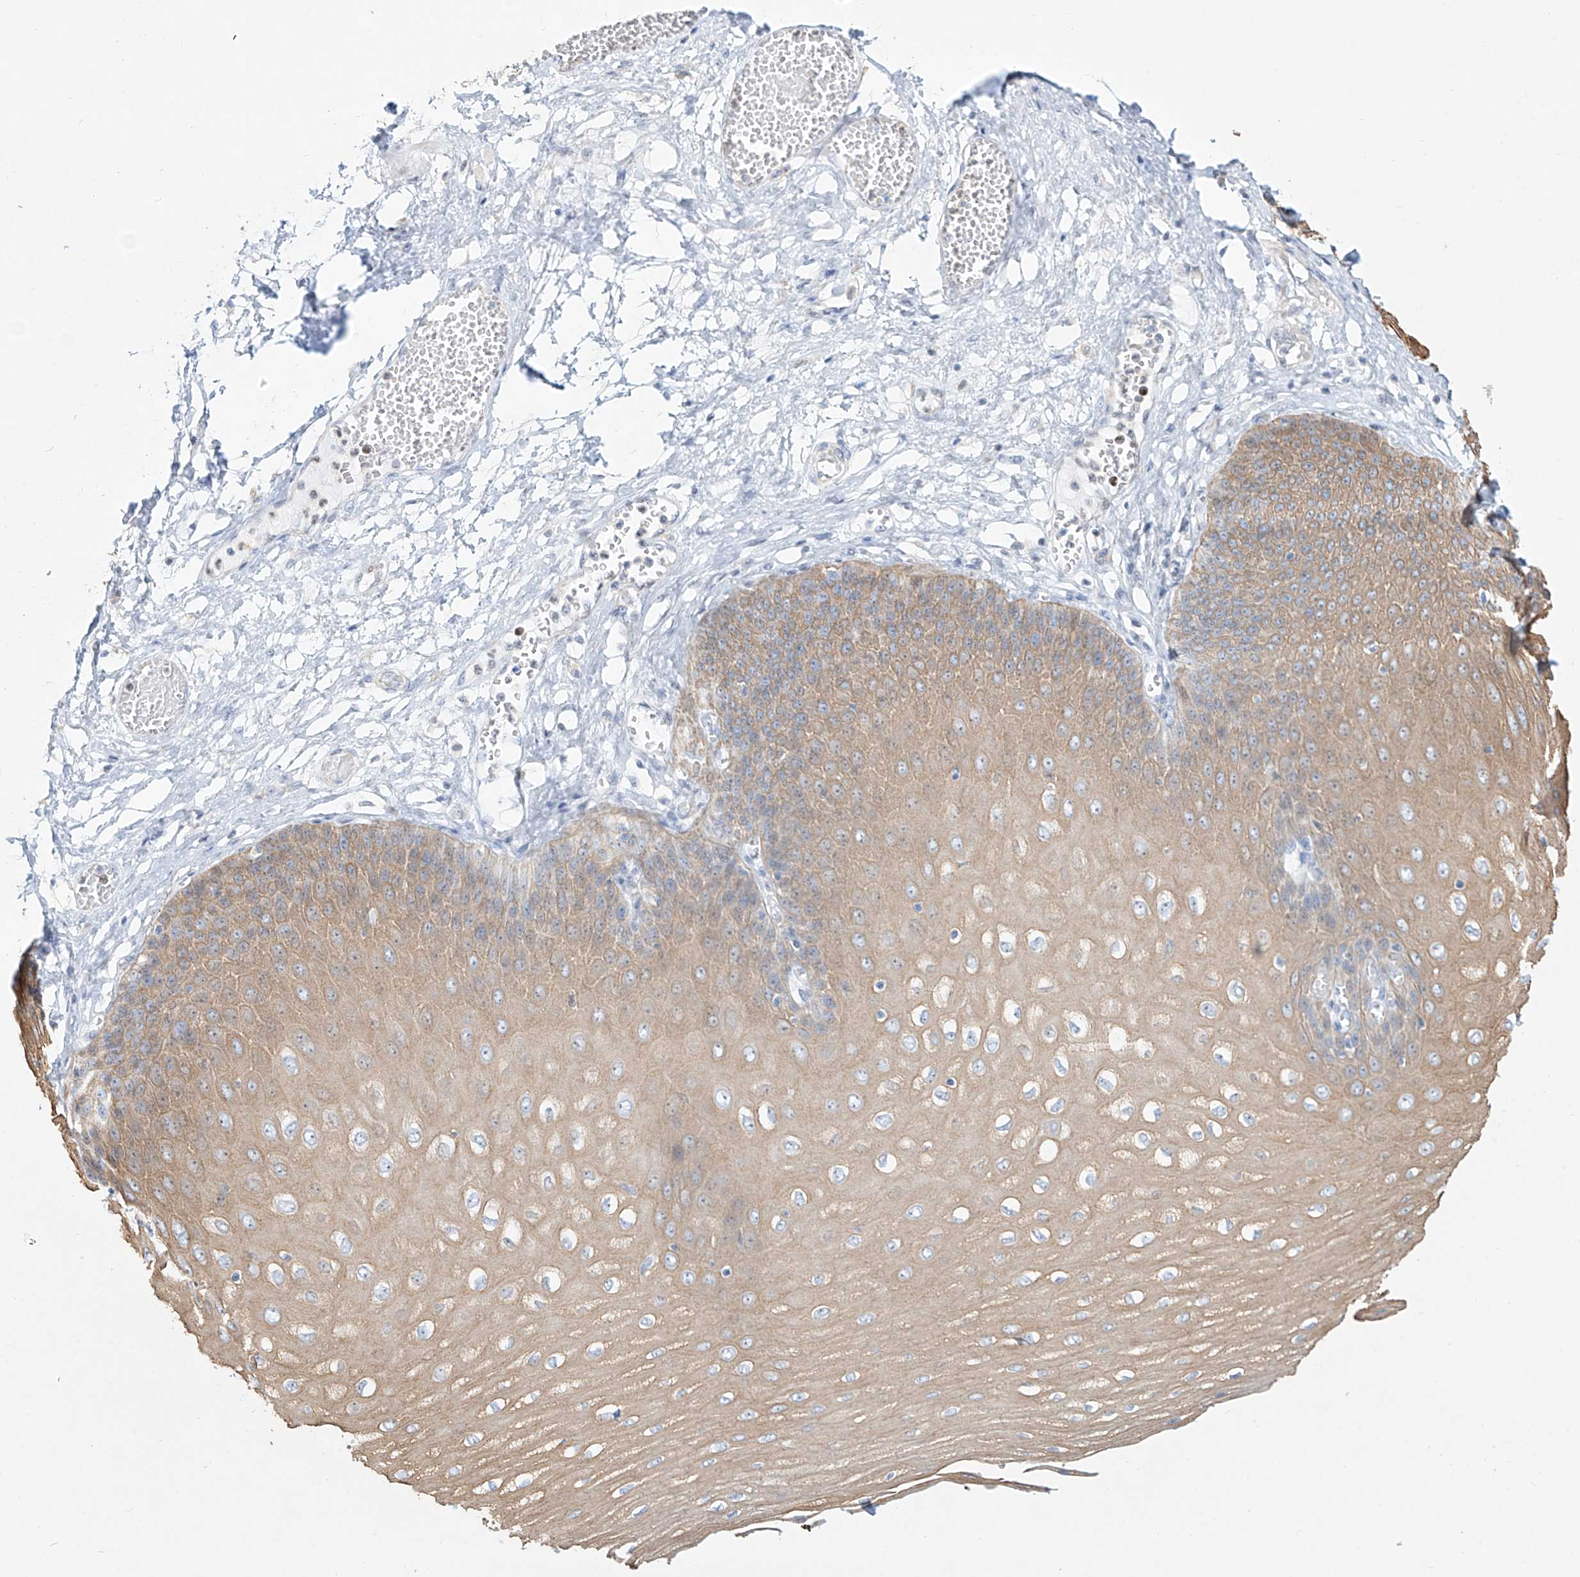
{"staining": {"intensity": "weak", "quantity": ">75%", "location": "cytoplasmic/membranous"}, "tissue": "esophagus", "cell_type": "Squamous epithelial cells", "image_type": "normal", "snomed": [{"axis": "morphology", "description": "Normal tissue, NOS"}, {"axis": "topography", "description": "Esophagus"}], "caption": "Immunohistochemical staining of benign human esophagus displays >75% levels of weak cytoplasmic/membranous protein staining in approximately >75% of squamous epithelial cells. (brown staining indicates protein expression, while blue staining denotes nuclei).", "gene": "SNU13", "patient": {"sex": "male", "age": 60}}